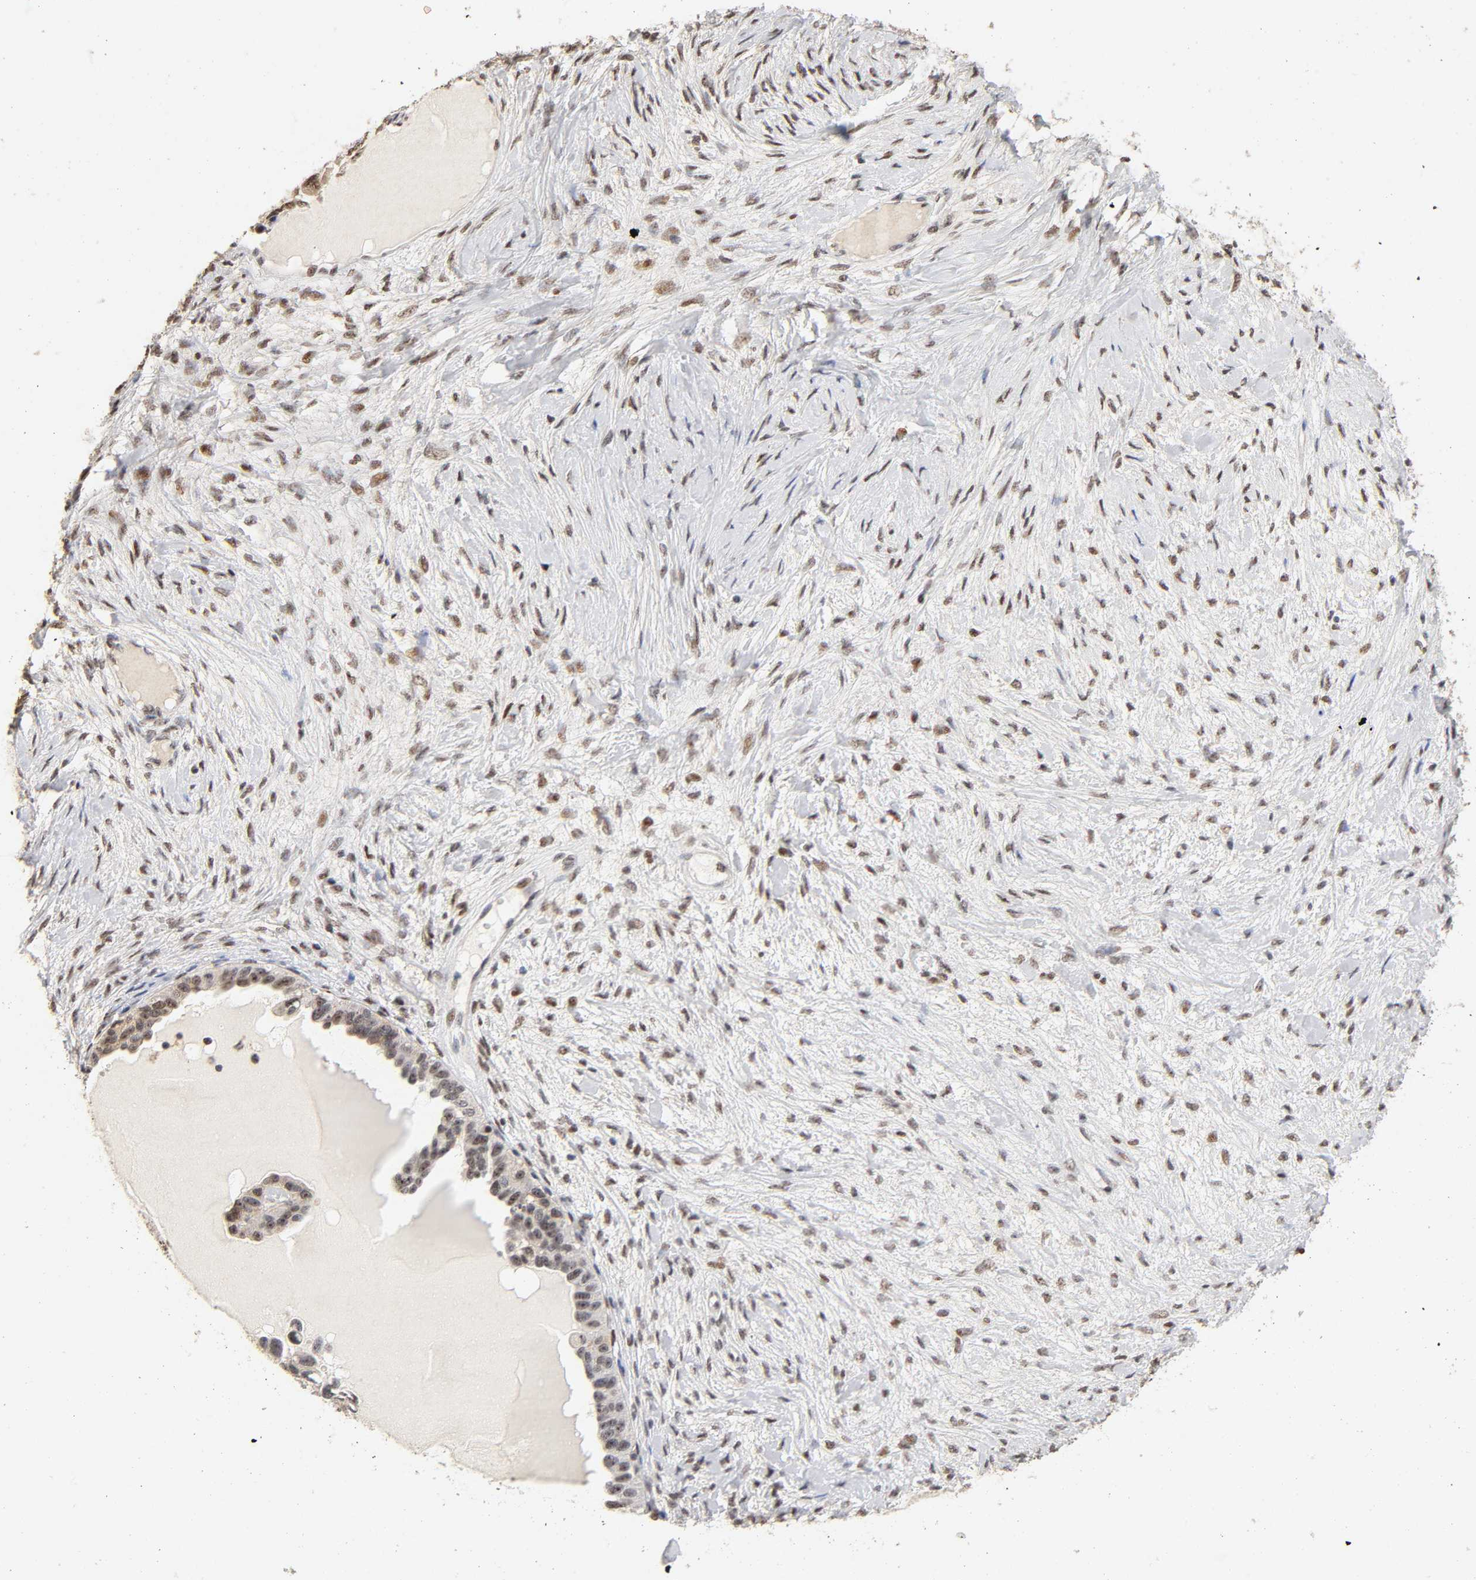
{"staining": {"intensity": "moderate", "quantity": ">75%", "location": "nuclear"}, "tissue": "ovarian cancer", "cell_type": "Tumor cells", "image_type": "cancer", "snomed": [{"axis": "morphology", "description": "Cystadenocarcinoma, serous, NOS"}, {"axis": "topography", "description": "Ovary"}], "caption": "Protein analysis of serous cystadenocarcinoma (ovarian) tissue reveals moderate nuclear positivity in about >75% of tumor cells. (Stains: DAB (3,3'-diaminobenzidine) in brown, nuclei in blue, Microscopy: brightfield microscopy at high magnification).", "gene": "TP53RK", "patient": {"sex": "female", "age": 82}}